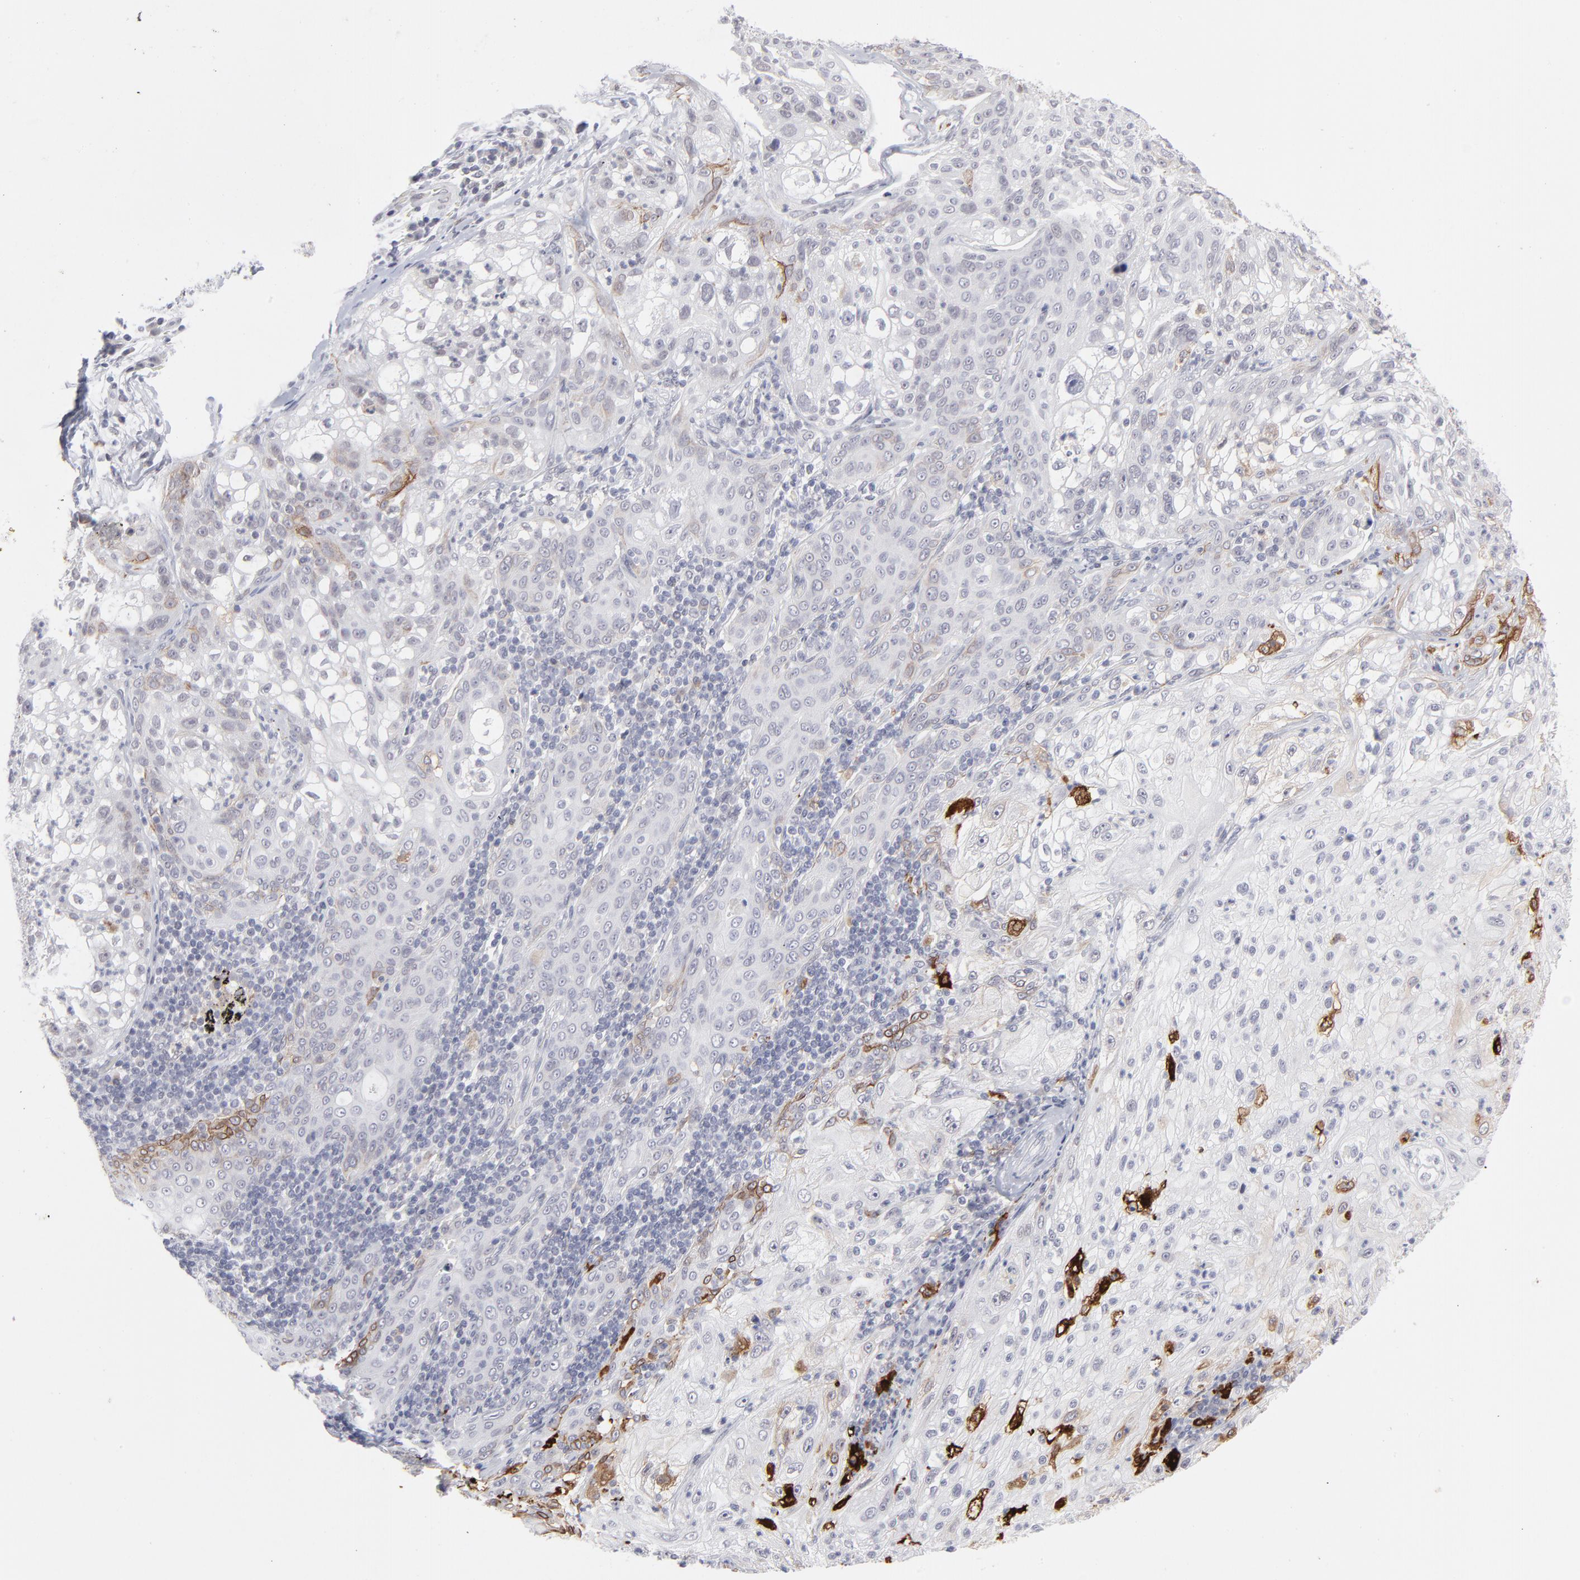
{"staining": {"intensity": "weak", "quantity": "<25%", "location": "cytoplasmic/membranous"}, "tissue": "lung cancer", "cell_type": "Tumor cells", "image_type": "cancer", "snomed": [{"axis": "morphology", "description": "Inflammation, NOS"}, {"axis": "morphology", "description": "Squamous cell carcinoma, NOS"}, {"axis": "topography", "description": "Lymph node"}, {"axis": "topography", "description": "Soft tissue"}, {"axis": "topography", "description": "Lung"}], "caption": "The micrograph demonstrates no staining of tumor cells in lung cancer.", "gene": "CCR2", "patient": {"sex": "male", "age": 66}}